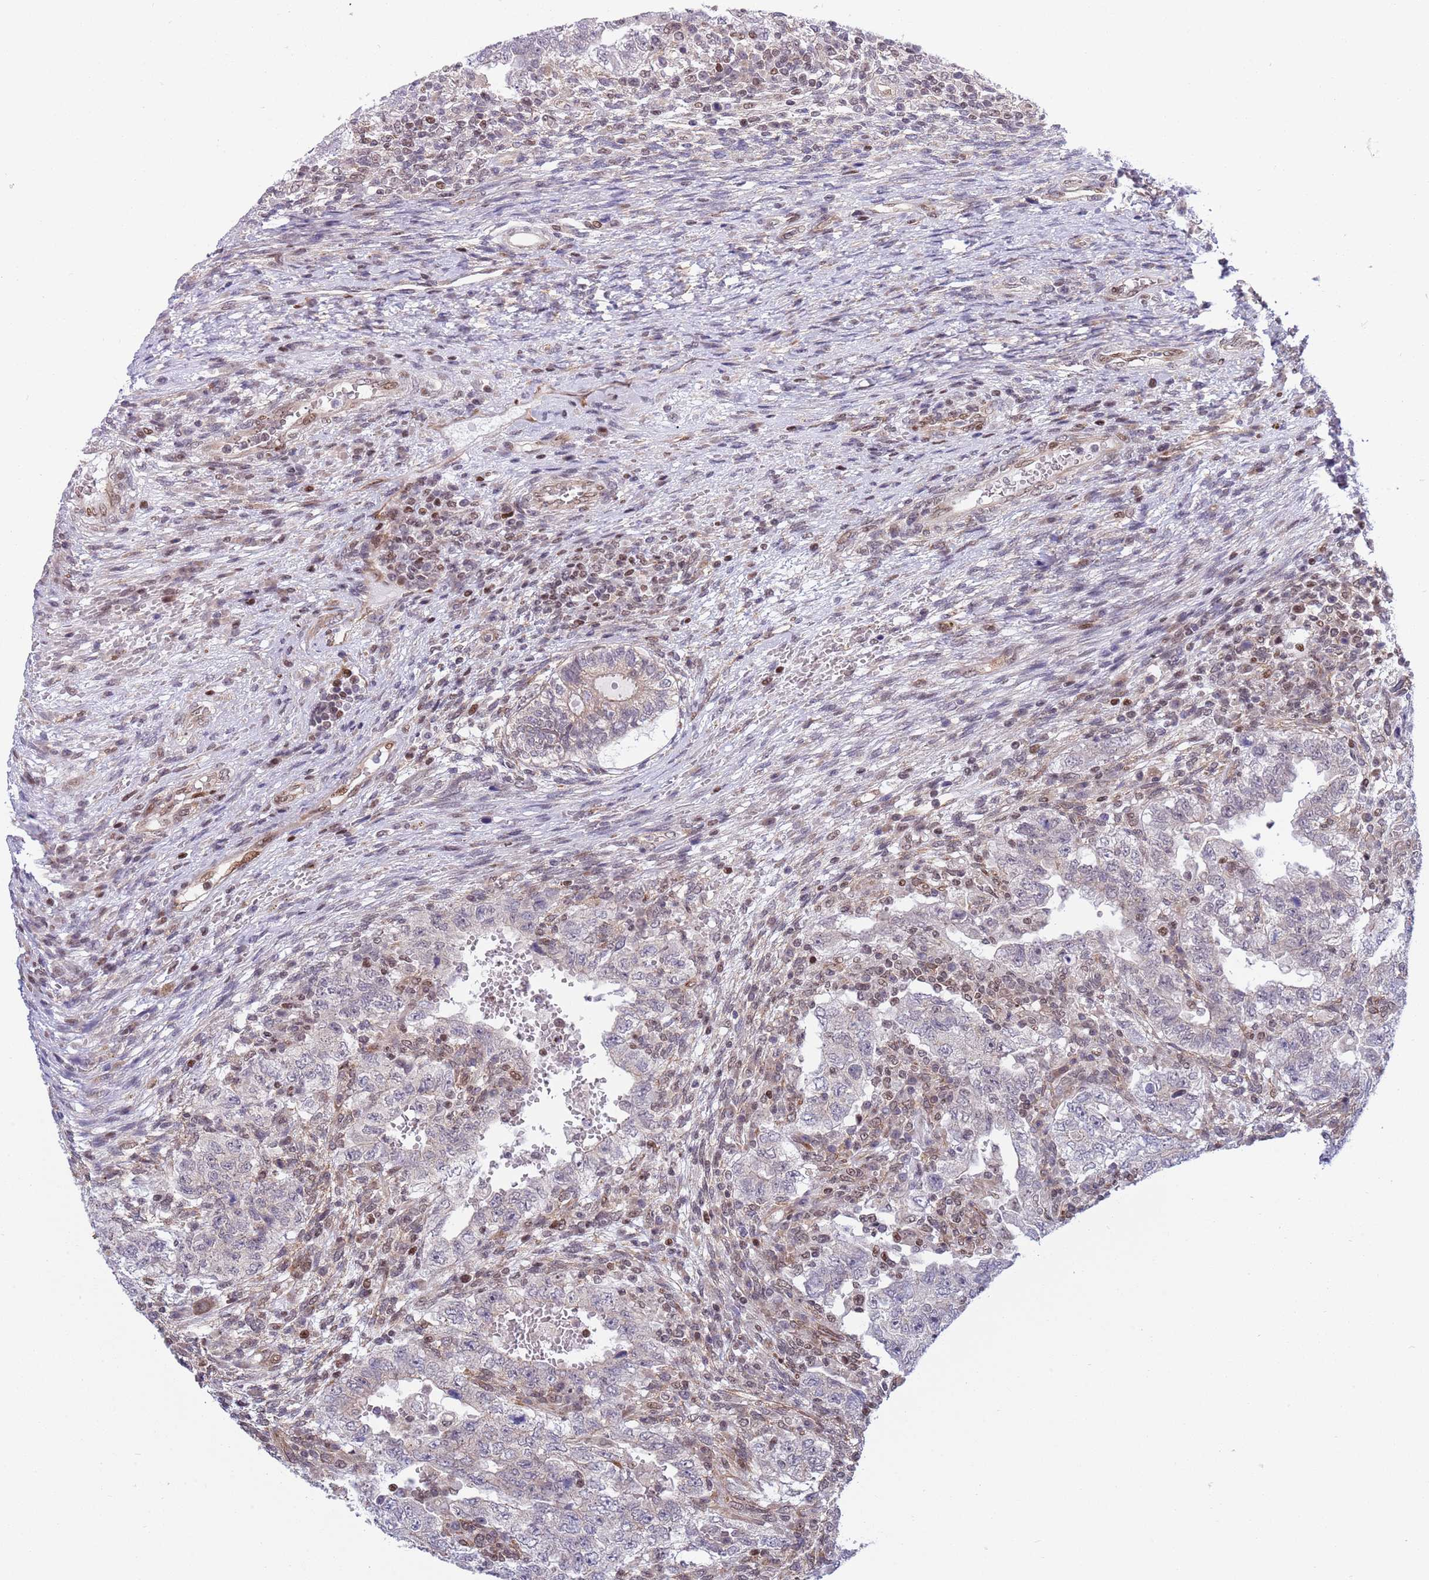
{"staining": {"intensity": "negative", "quantity": "none", "location": "none"}, "tissue": "testis cancer", "cell_type": "Tumor cells", "image_type": "cancer", "snomed": [{"axis": "morphology", "description": "Carcinoma, Embryonal, NOS"}, {"axis": "topography", "description": "Testis"}], "caption": "Immunohistochemistry (IHC) histopathology image of human testis cancer stained for a protein (brown), which demonstrates no staining in tumor cells.", "gene": "TBX10", "patient": {"sex": "male", "age": 26}}